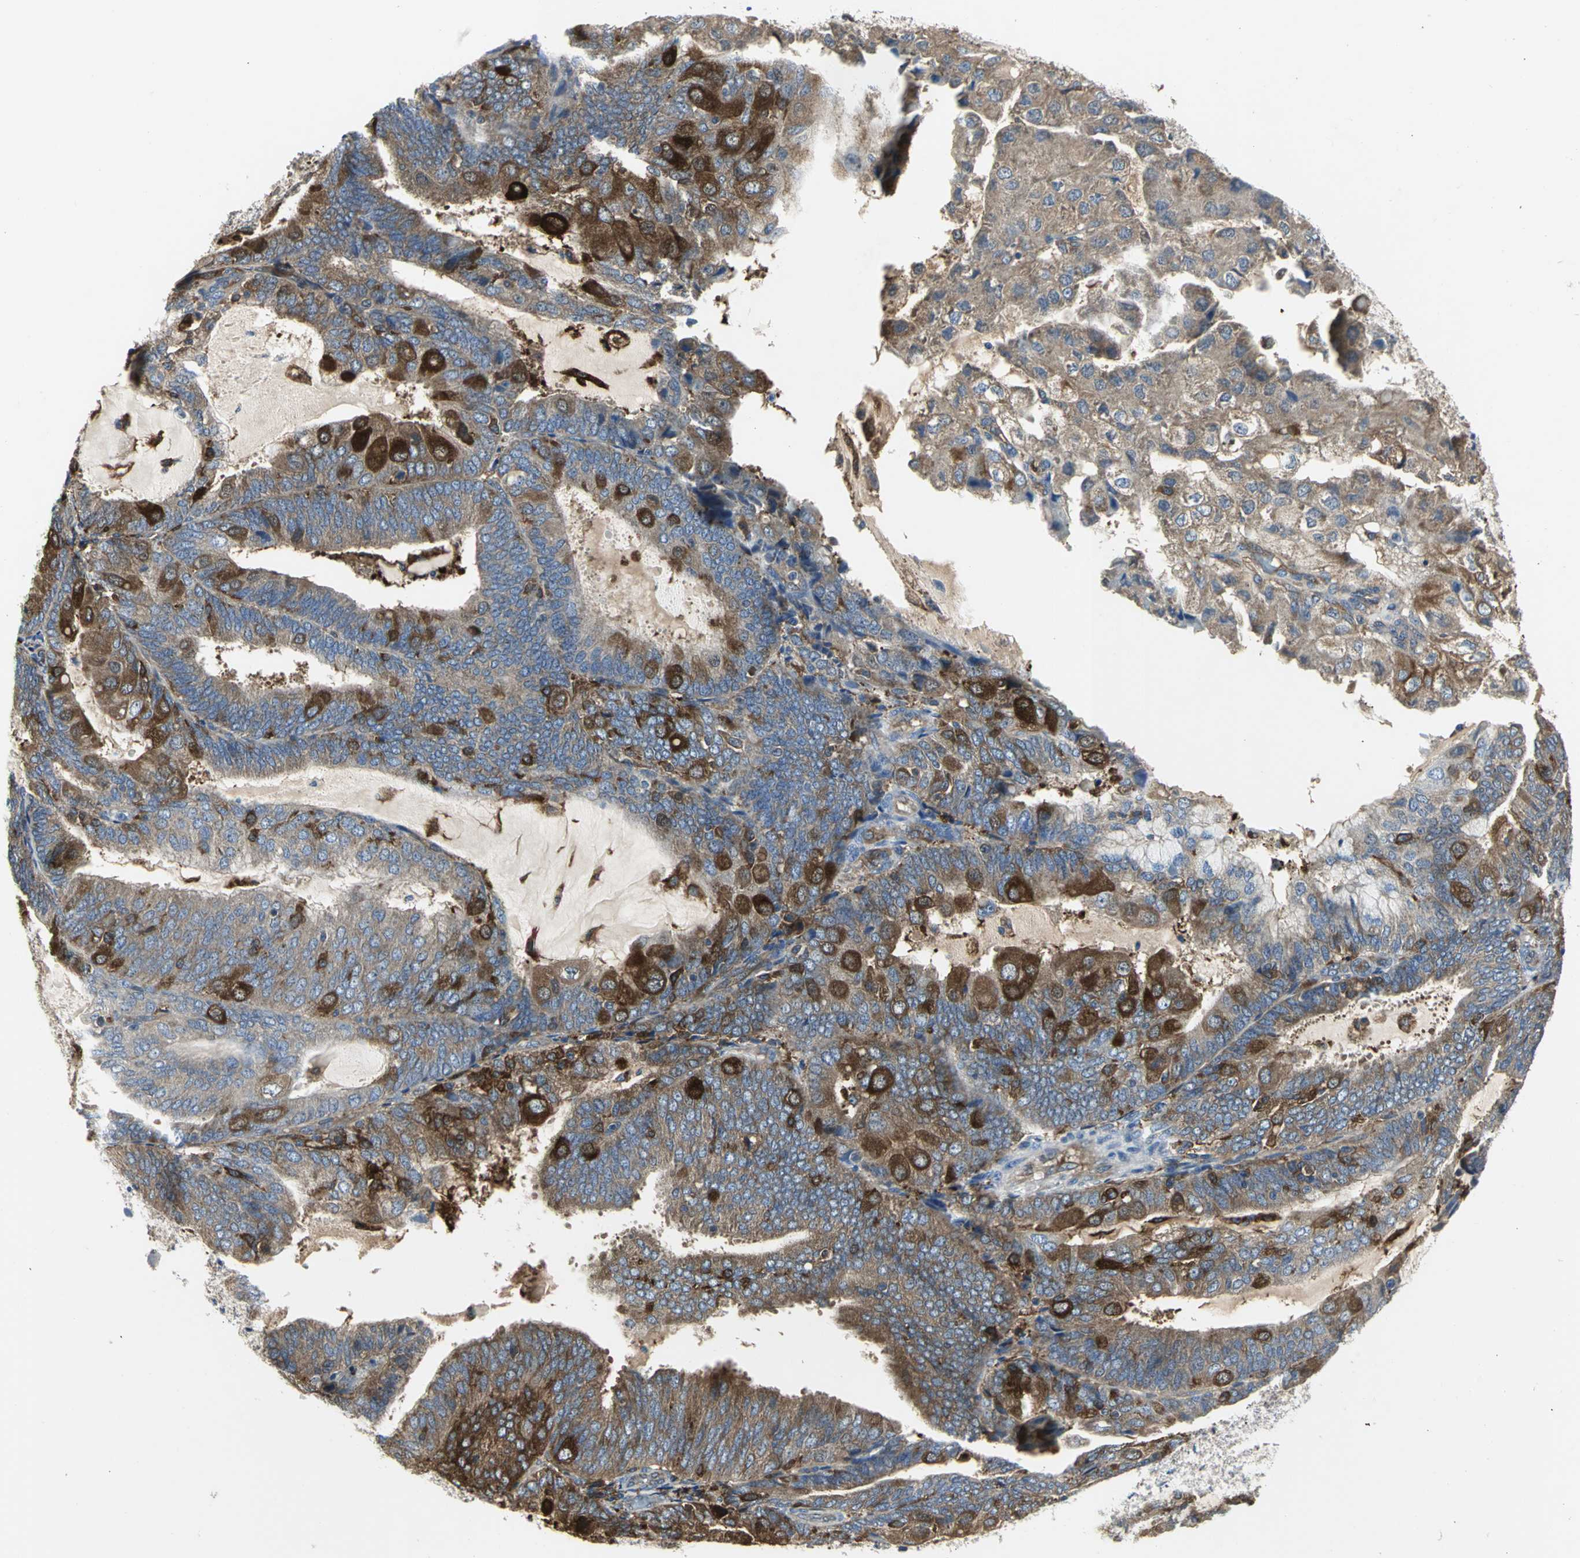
{"staining": {"intensity": "moderate", "quantity": ">75%", "location": "cytoplasmic/membranous"}, "tissue": "endometrial cancer", "cell_type": "Tumor cells", "image_type": "cancer", "snomed": [{"axis": "morphology", "description": "Adenocarcinoma, NOS"}, {"axis": "topography", "description": "Endometrium"}], "caption": "This is a photomicrograph of immunohistochemistry (IHC) staining of endometrial cancer (adenocarcinoma), which shows moderate staining in the cytoplasmic/membranous of tumor cells.", "gene": "CHRNB1", "patient": {"sex": "female", "age": 81}}